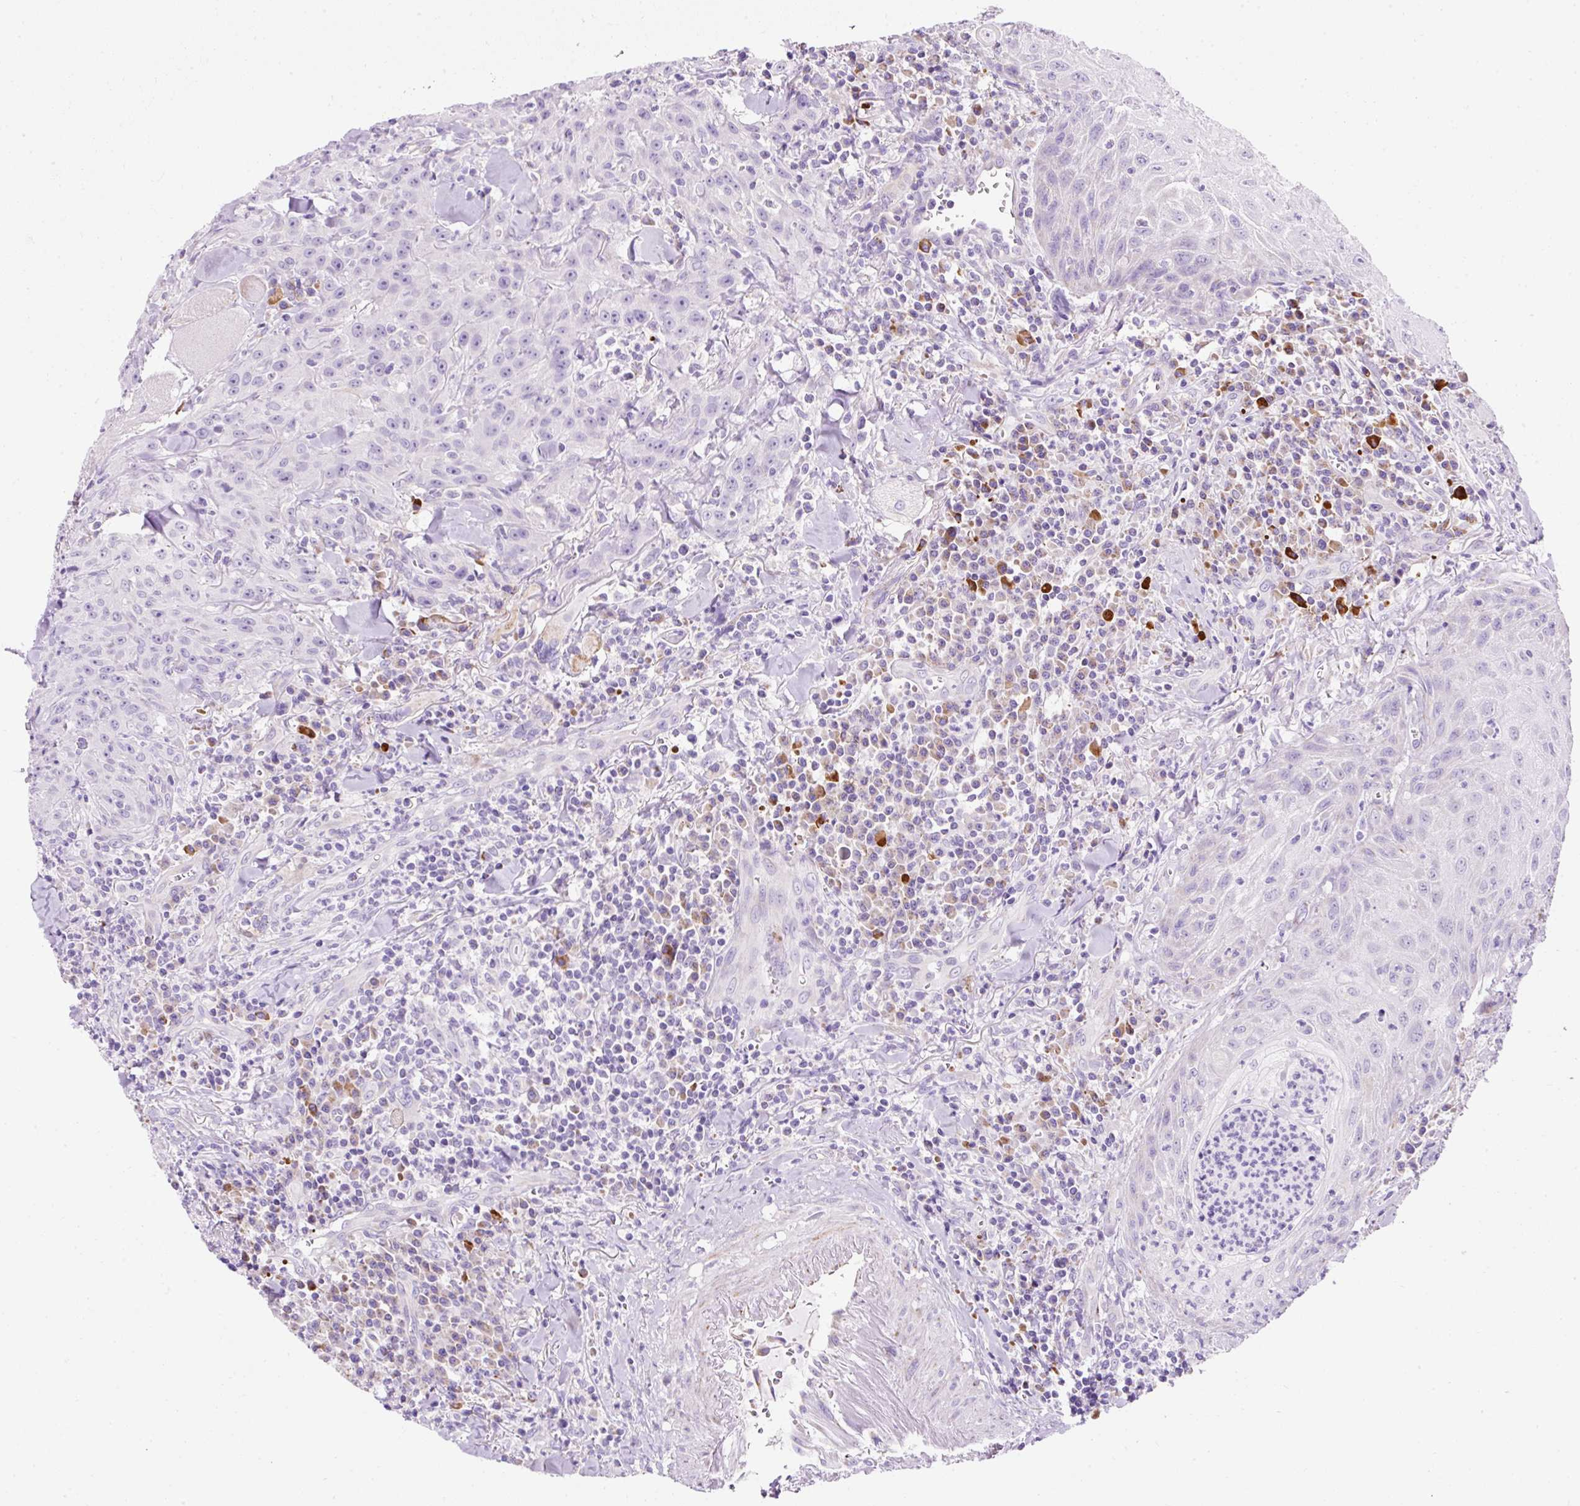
{"staining": {"intensity": "negative", "quantity": "none", "location": "none"}, "tissue": "head and neck cancer", "cell_type": "Tumor cells", "image_type": "cancer", "snomed": [{"axis": "morphology", "description": "Normal tissue, NOS"}, {"axis": "morphology", "description": "Squamous cell carcinoma, NOS"}, {"axis": "topography", "description": "Oral tissue"}, {"axis": "topography", "description": "Head-Neck"}], "caption": "DAB (3,3'-diaminobenzidine) immunohistochemical staining of head and neck squamous cell carcinoma exhibits no significant positivity in tumor cells.", "gene": "PLPP2", "patient": {"sex": "female", "age": 70}}